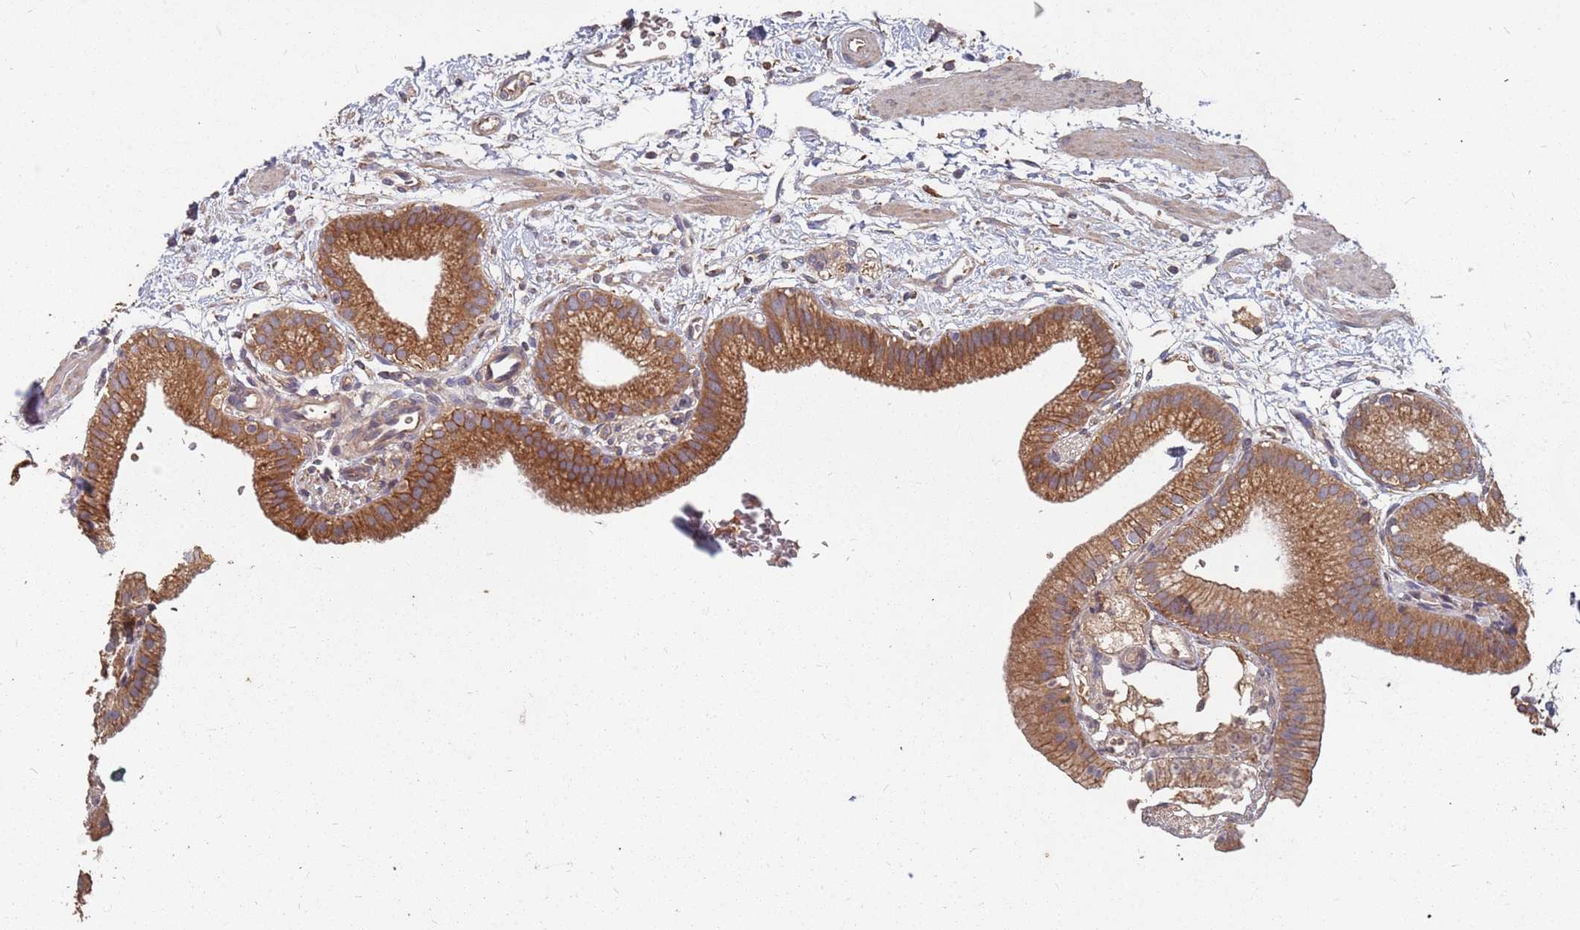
{"staining": {"intensity": "moderate", "quantity": ">75%", "location": "cytoplasmic/membranous"}, "tissue": "gallbladder", "cell_type": "Glandular cells", "image_type": "normal", "snomed": [{"axis": "morphology", "description": "Normal tissue, NOS"}, {"axis": "topography", "description": "Gallbladder"}], "caption": "Gallbladder stained for a protein (brown) demonstrates moderate cytoplasmic/membranous positive staining in approximately >75% of glandular cells.", "gene": "ATG5", "patient": {"sex": "male", "age": 55}}